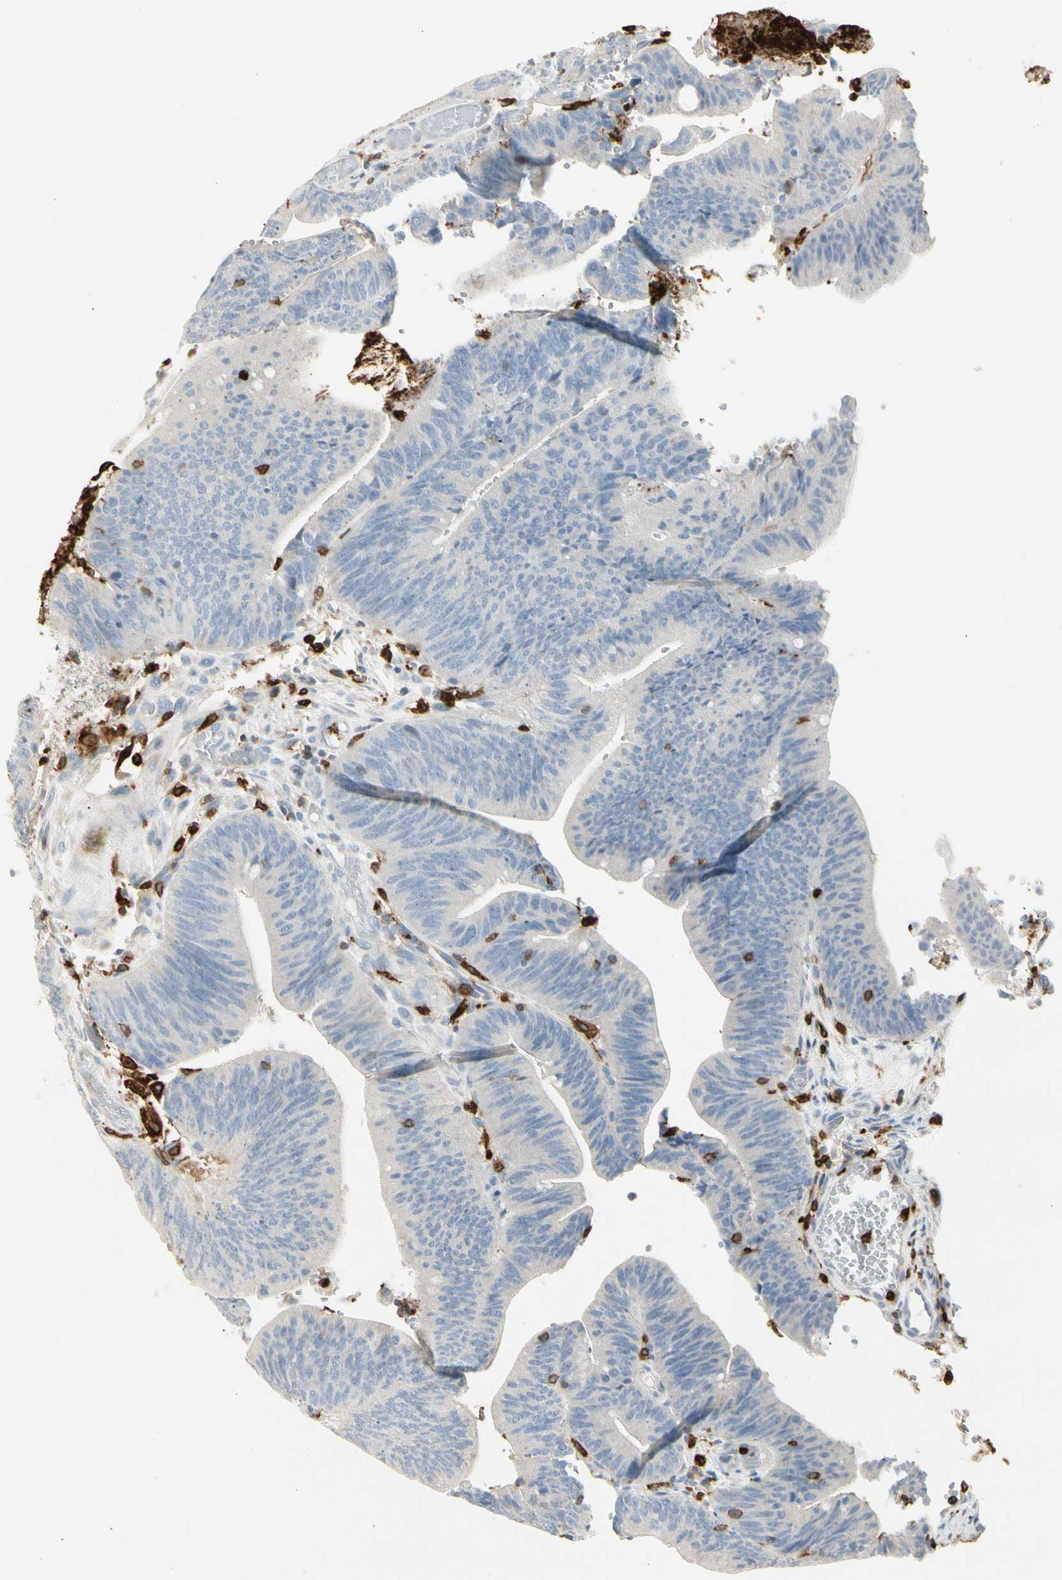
{"staining": {"intensity": "negative", "quantity": "none", "location": "none"}, "tissue": "colorectal cancer", "cell_type": "Tumor cells", "image_type": "cancer", "snomed": [{"axis": "morphology", "description": "Adenocarcinoma, NOS"}, {"axis": "topography", "description": "Rectum"}], "caption": "High power microscopy image of an immunohistochemistry (IHC) micrograph of colorectal cancer (adenocarcinoma), revealing no significant staining in tumor cells.", "gene": "ITGB2", "patient": {"sex": "female", "age": 66}}